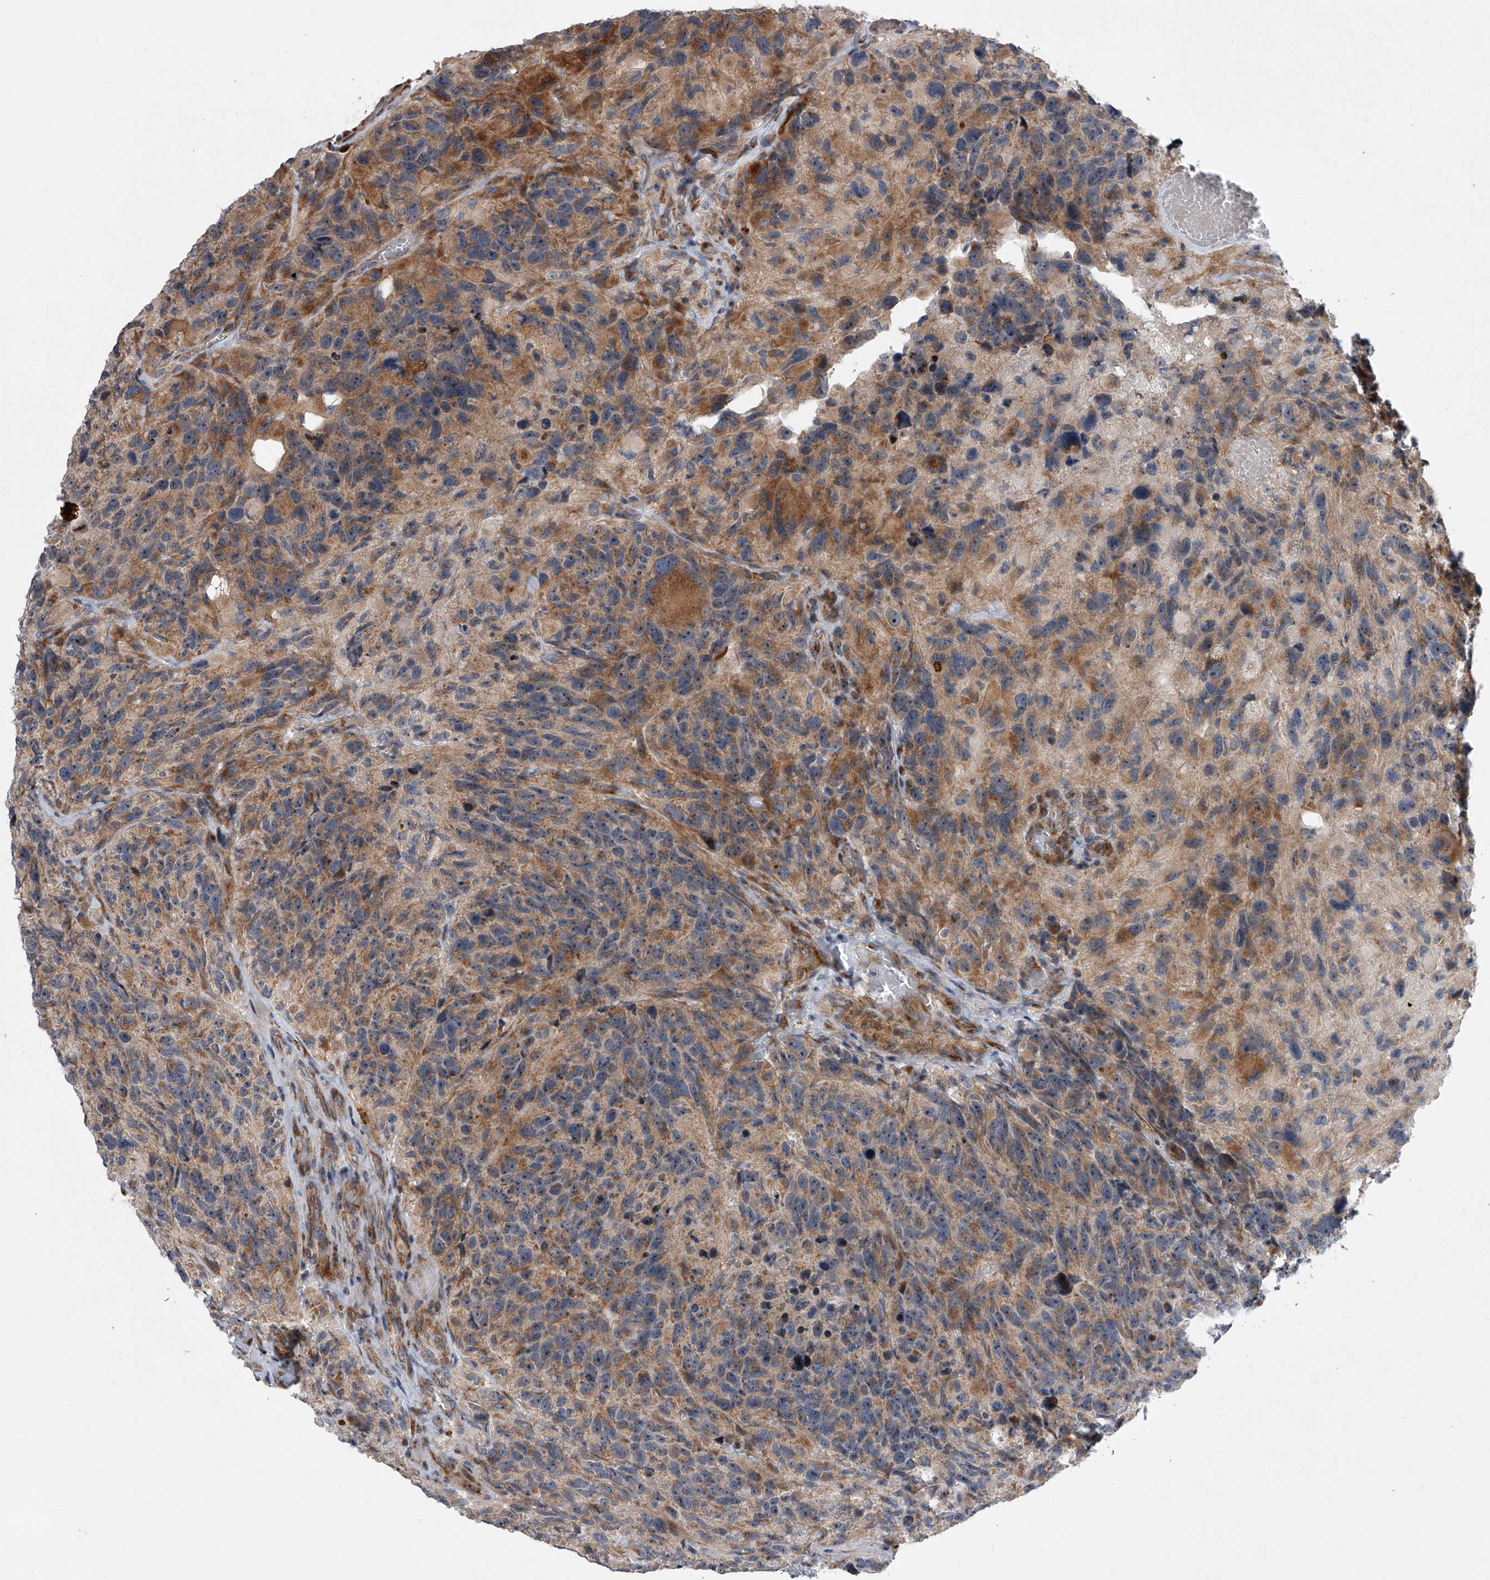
{"staining": {"intensity": "weak", "quantity": "25%-75%", "location": "cytoplasmic/membranous"}, "tissue": "glioma", "cell_type": "Tumor cells", "image_type": "cancer", "snomed": [{"axis": "morphology", "description": "Glioma, malignant, High grade"}, {"axis": "topography", "description": "Brain"}], "caption": "An image of human glioma stained for a protein exhibits weak cytoplasmic/membranous brown staining in tumor cells.", "gene": "DLGAP2", "patient": {"sex": "male", "age": 69}}